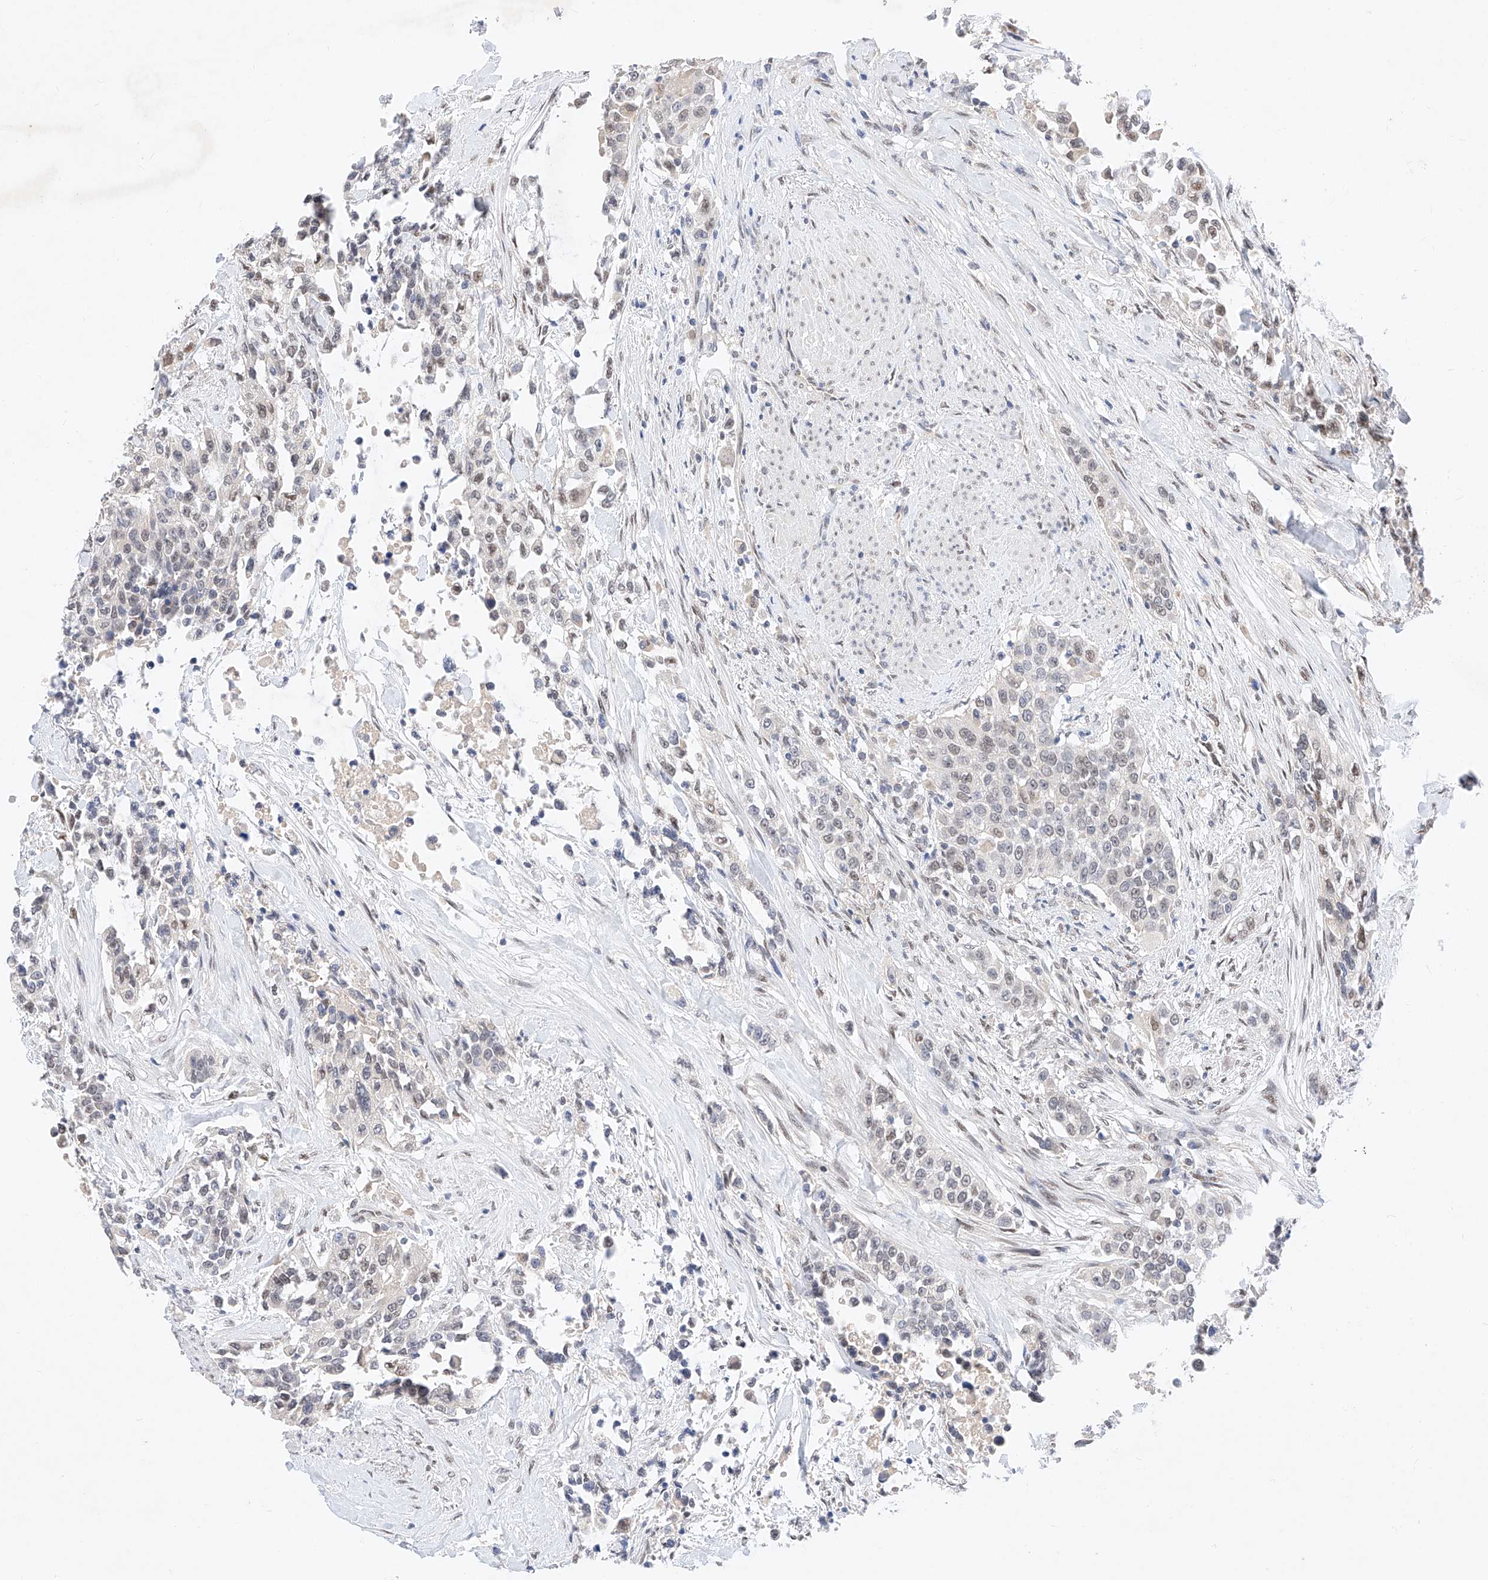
{"staining": {"intensity": "weak", "quantity": "<25%", "location": "nuclear"}, "tissue": "urothelial cancer", "cell_type": "Tumor cells", "image_type": "cancer", "snomed": [{"axis": "morphology", "description": "Urothelial carcinoma, High grade"}, {"axis": "topography", "description": "Urinary bladder"}], "caption": "This is a histopathology image of immunohistochemistry (IHC) staining of high-grade urothelial carcinoma, which shows no staining in tumor cells.", "gene": "KCNJ1", "patient": {"sex": "female", "age": 80}}